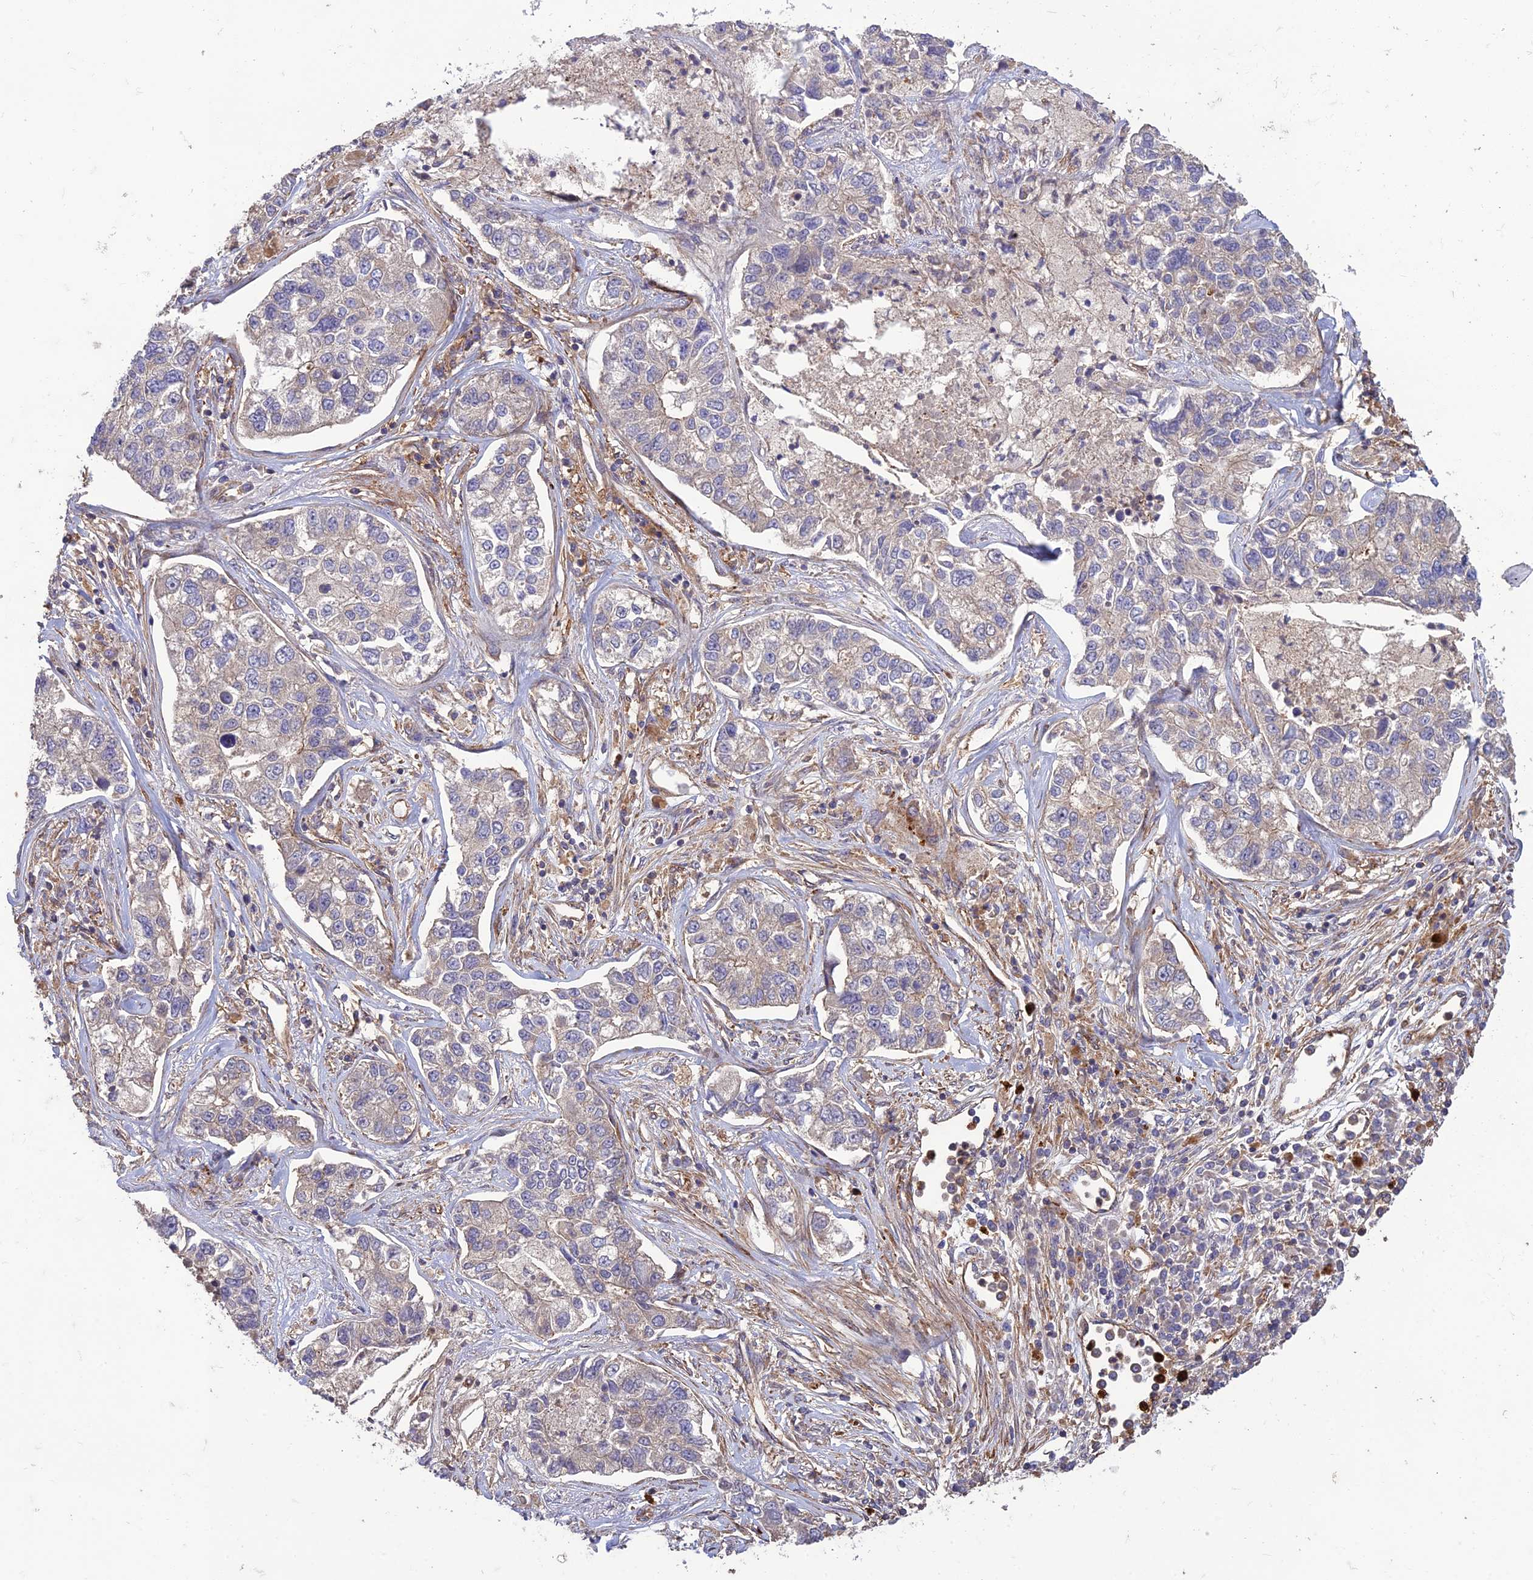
{"staining": {"intensity": "negative", "quantity": "none", "location": "none"}, "tissue": "lung cancer", "cell_type": "Tumor cells", "image_type": "cancer", "snomed": [{"axis": "morphology", "description": "Adenocarcinoma, NOS"}, {"axis": "topography", "description": "Lung"}], "caption": "A high-resolution micrograph shows immunohistochemistry staining of lung cancer (adenocarcinoma), which exhibits no significant positivity in tumor cells.", "gene": "TMEM131L", "patient": {"sex": "male", "age": 49}}